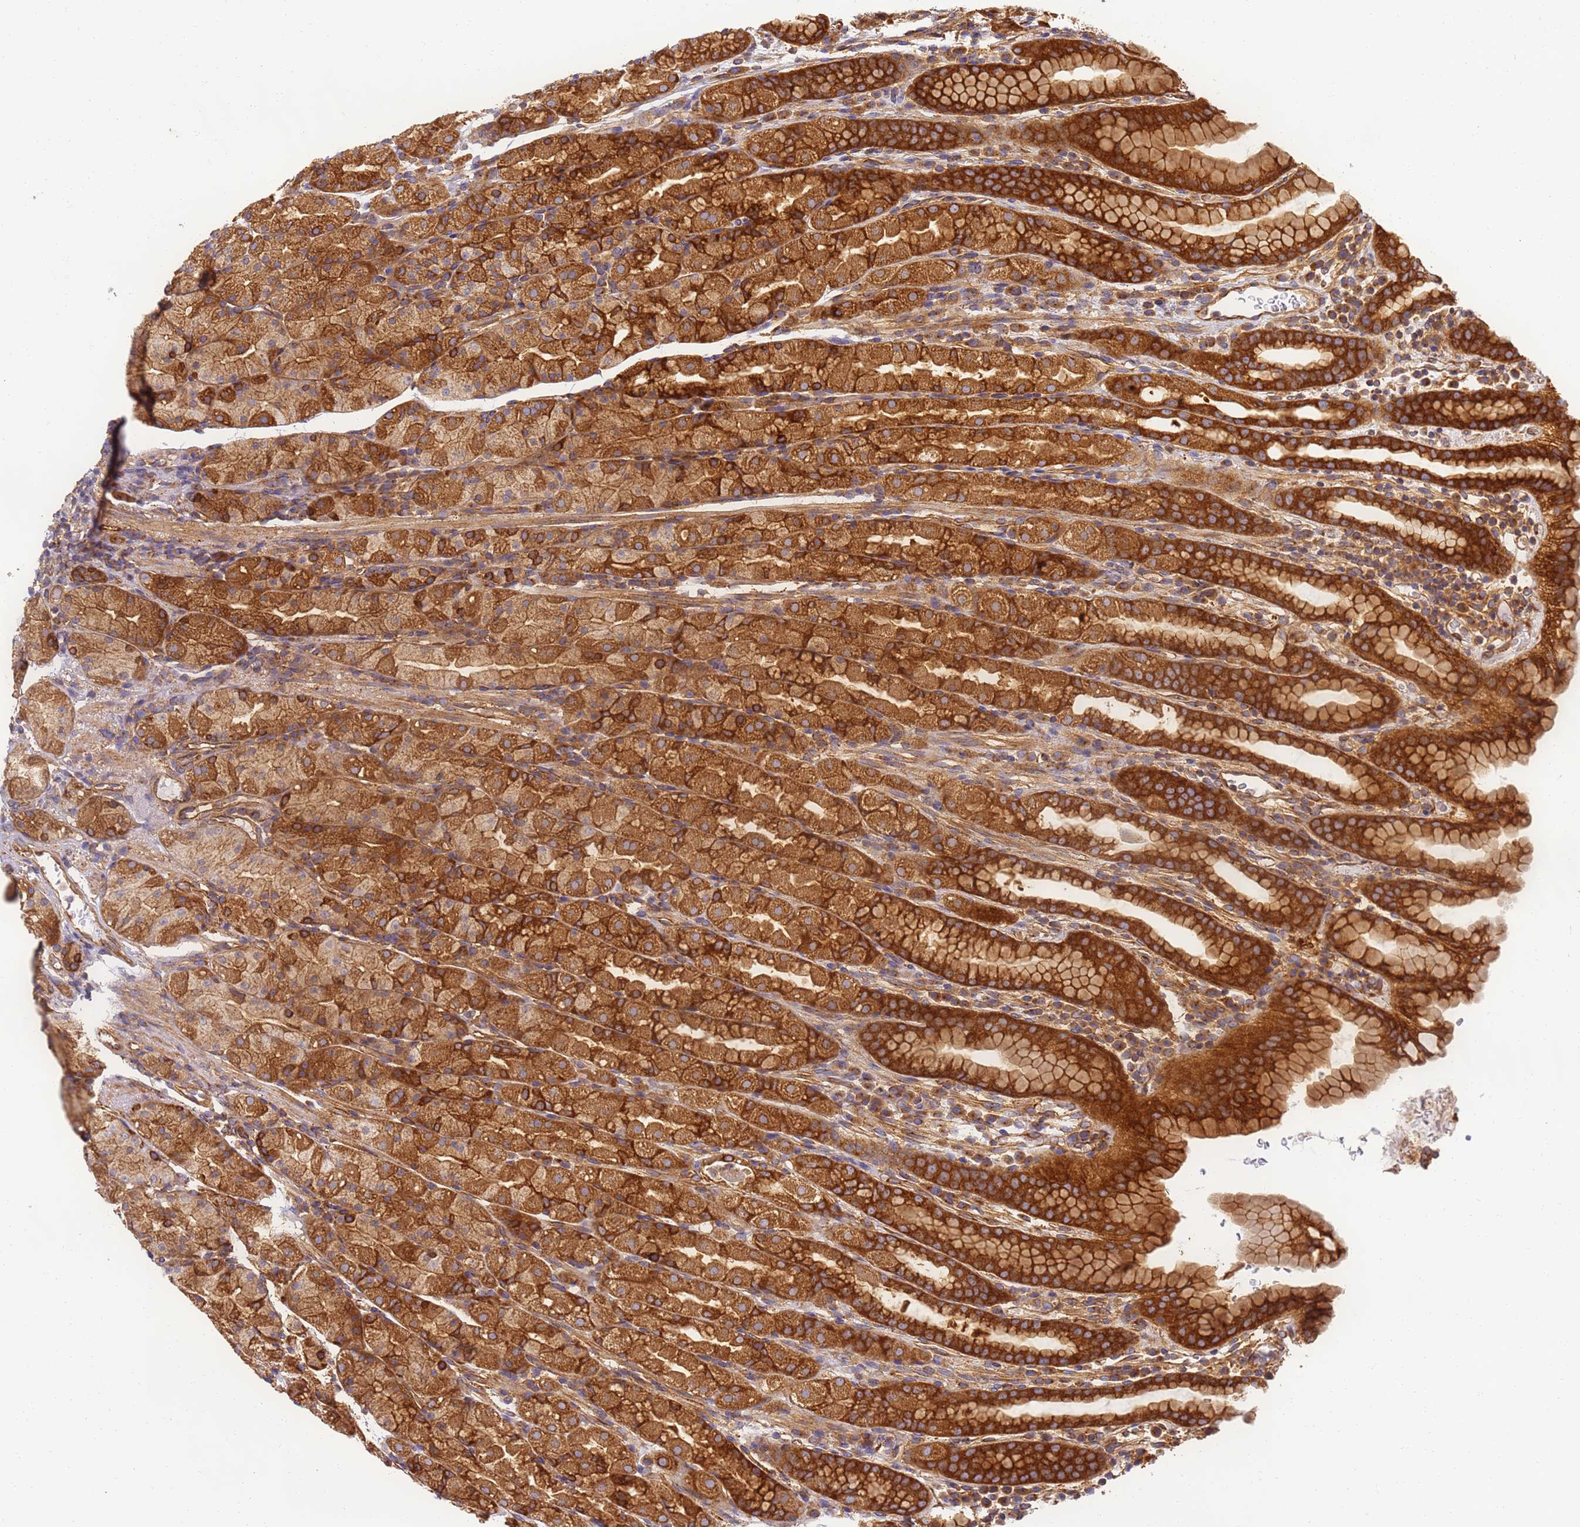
{"staining": {"intensity": "strong", "quantity": ">75%", "location": "cytoplasmic/membranous"}, "tissue": "stomach", "cell_type": "Glandular cells", "image_type": "normal", "snomed": [{"axis": "morphology", "description": "Normal tissue, NOS"}, {"axis": "topography", "description": "Stomach, upper"}, {"axis": "topography", "description": "Stomach, lower"}, {"axis": "topography", "description": "Small intestine"}], "caption": "DAB immunohistochemical staining of unremarkable stomach displays strong cytoplasmic/membranous protein expression in approximately >75% of glandular cells. The staining was performed using DAB (3,3'-diaminobenzidine) to visualize the protein expression in brown, while the nuclei were stained in blue with hematoxylin (Magnification: 20x).", "gene": "DYNC1I2", "patient": {"sex": "male", "age": 68}}